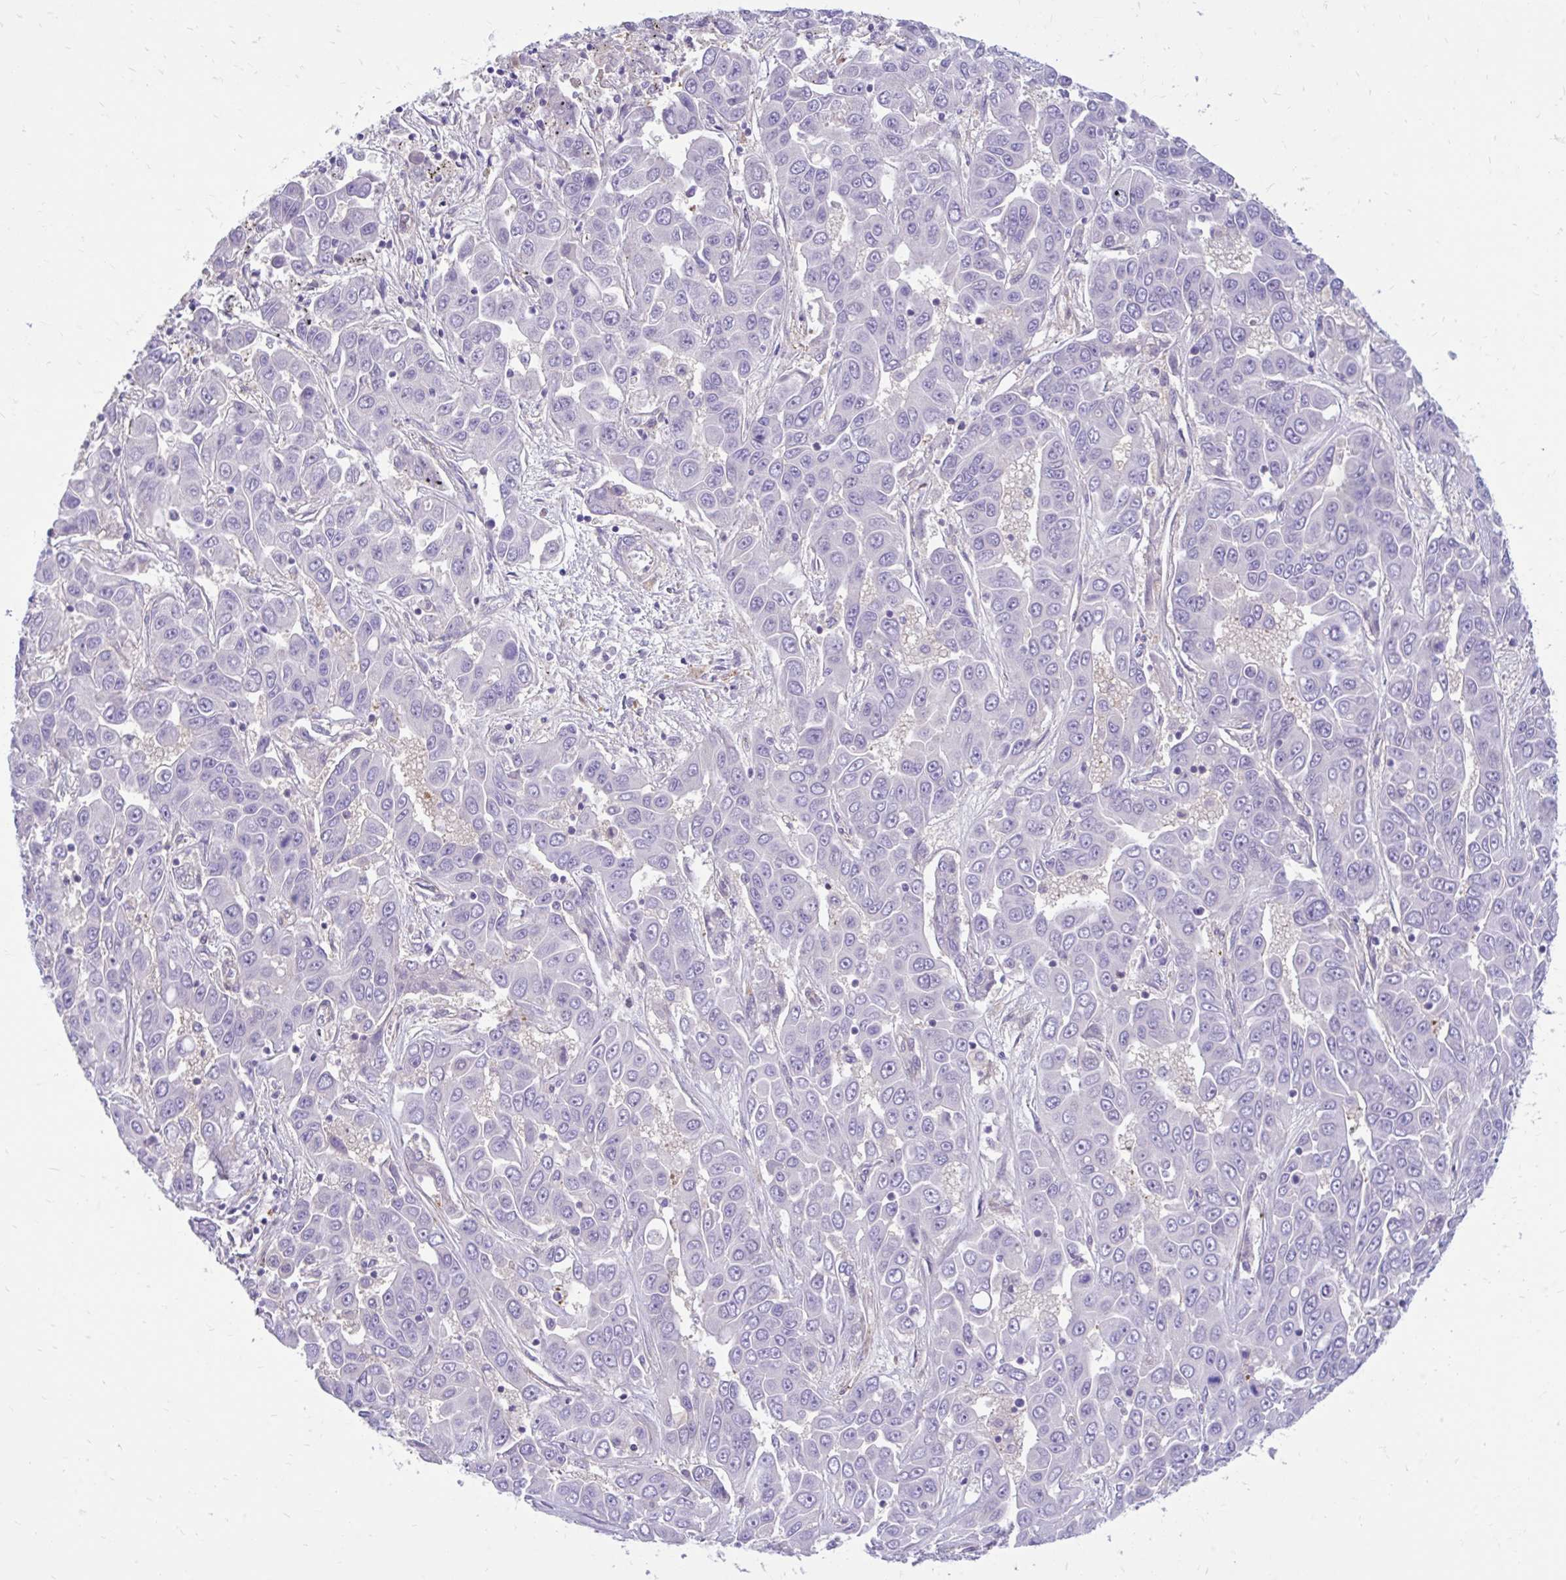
{"staining": {"intensity": "negative", "quantity": "none", "location": "none"}, "tissue": "liver cancer", "cell_type": "Tumor cells", "image_type": "cancer", "snomed": [{"axis": "morphology", "description": "Cholangiocarcinoma"}, {"axis": "topography", "description": "Liver"}], "caption": "Cholangiocarcinoma (liver) was stained to show a protein in brown. There is no significant positivity in tumor cells. (DAB (3,3'-diaminobenzidine) immunohistochemistry, high magnification).", "gene": "ESPNL", "patient": {"sex": "female", "age": 52}}